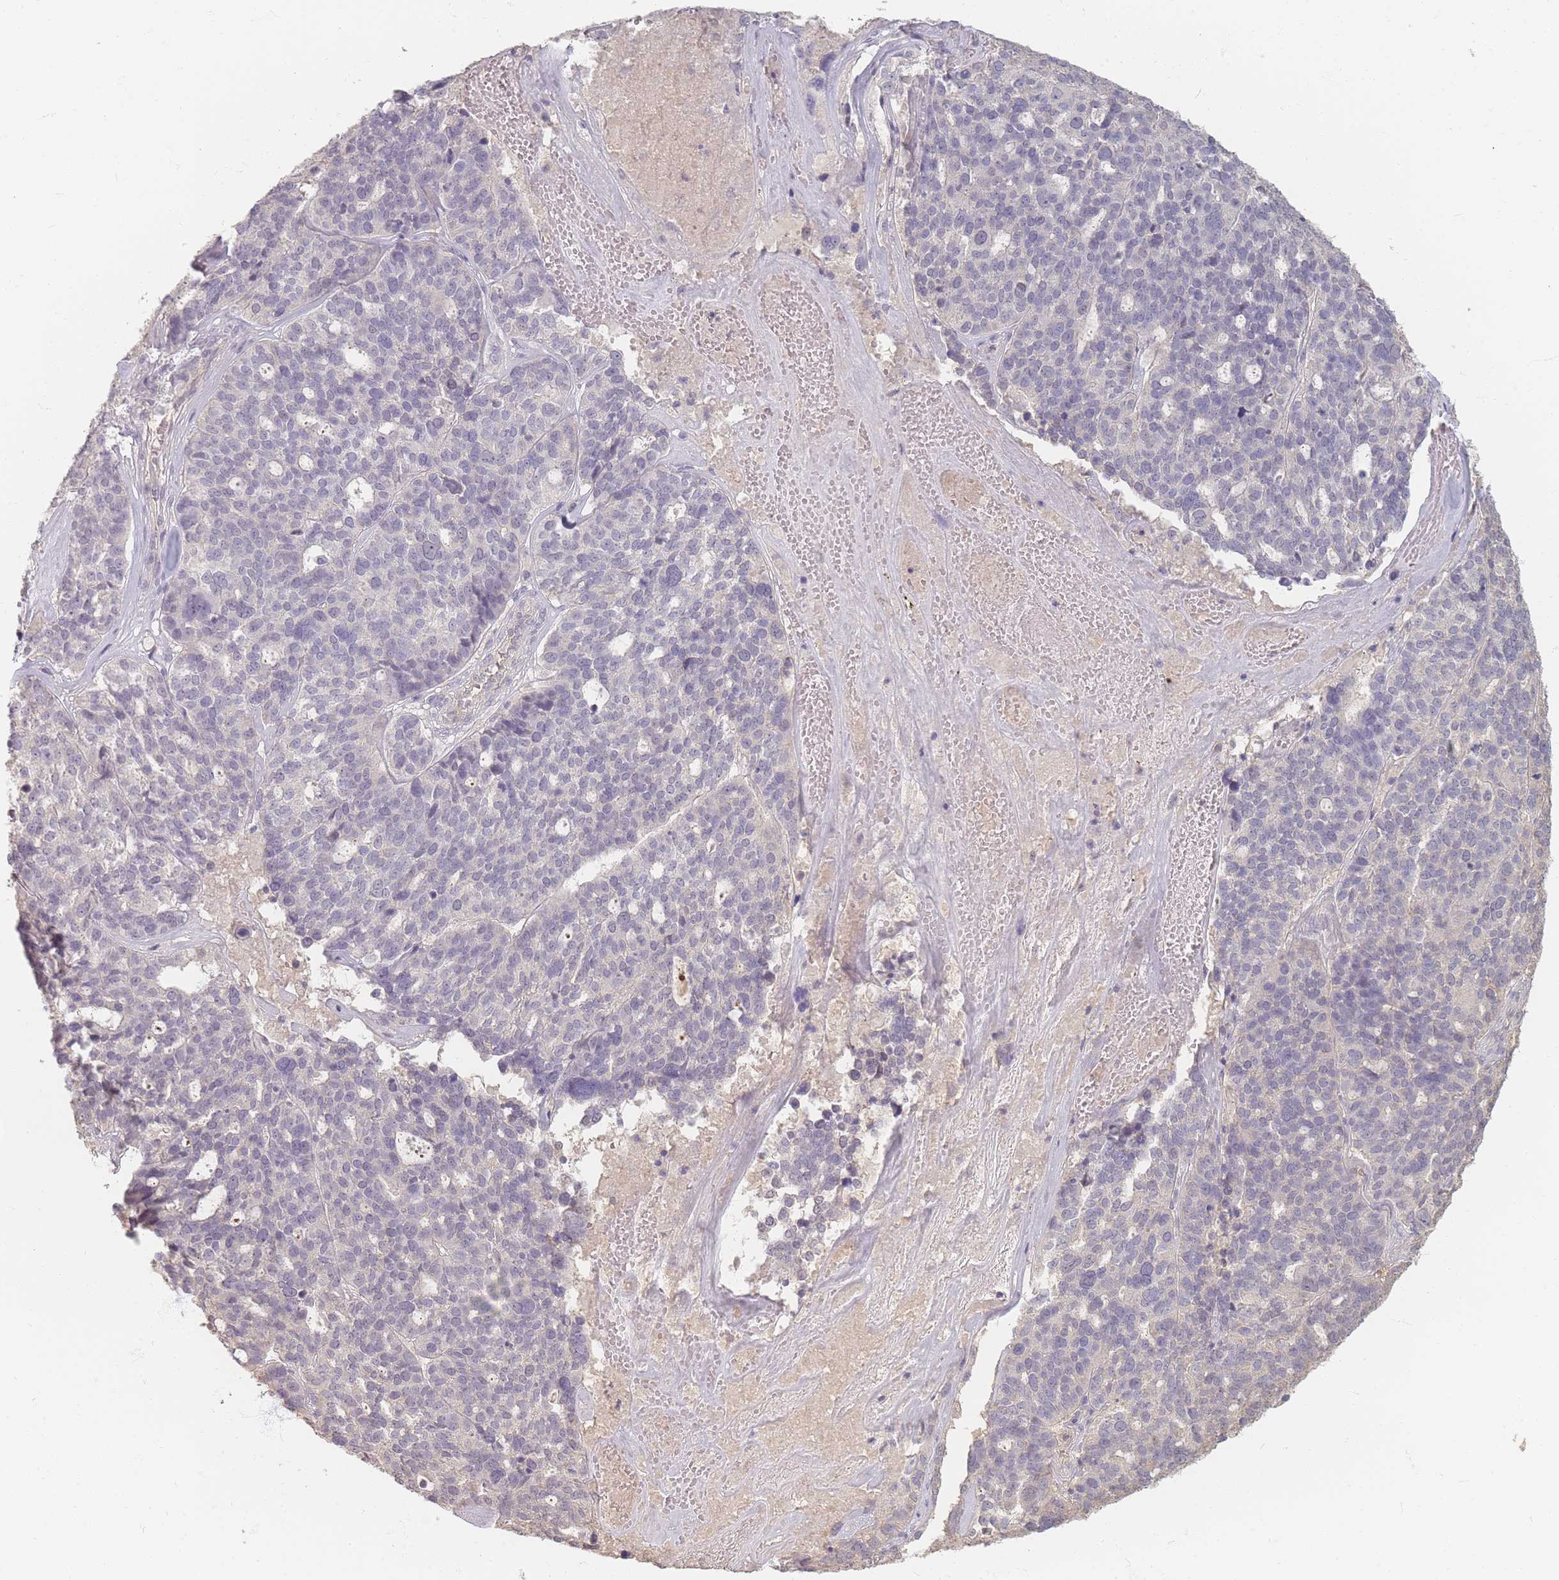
{"staining": {"intensity": "negative", "quantity": "none", "location": "none"}, "tissue": "ovarian cancer", "cell_type": "Tumor cells", "image_type": "cancer", "snomed": [{"axis": "morphology", "description": "Cystadenocarcinoma, serous, NOS"}, {"axis": "topography", "description": "Ovary"}], "caption": "A histopathology image of human ovarian cancer is negative for staining in tumor cells. Nuclei are stained in blue.", "gene": "RFTN1", "patient": {"sex": "female", "age": 59}}